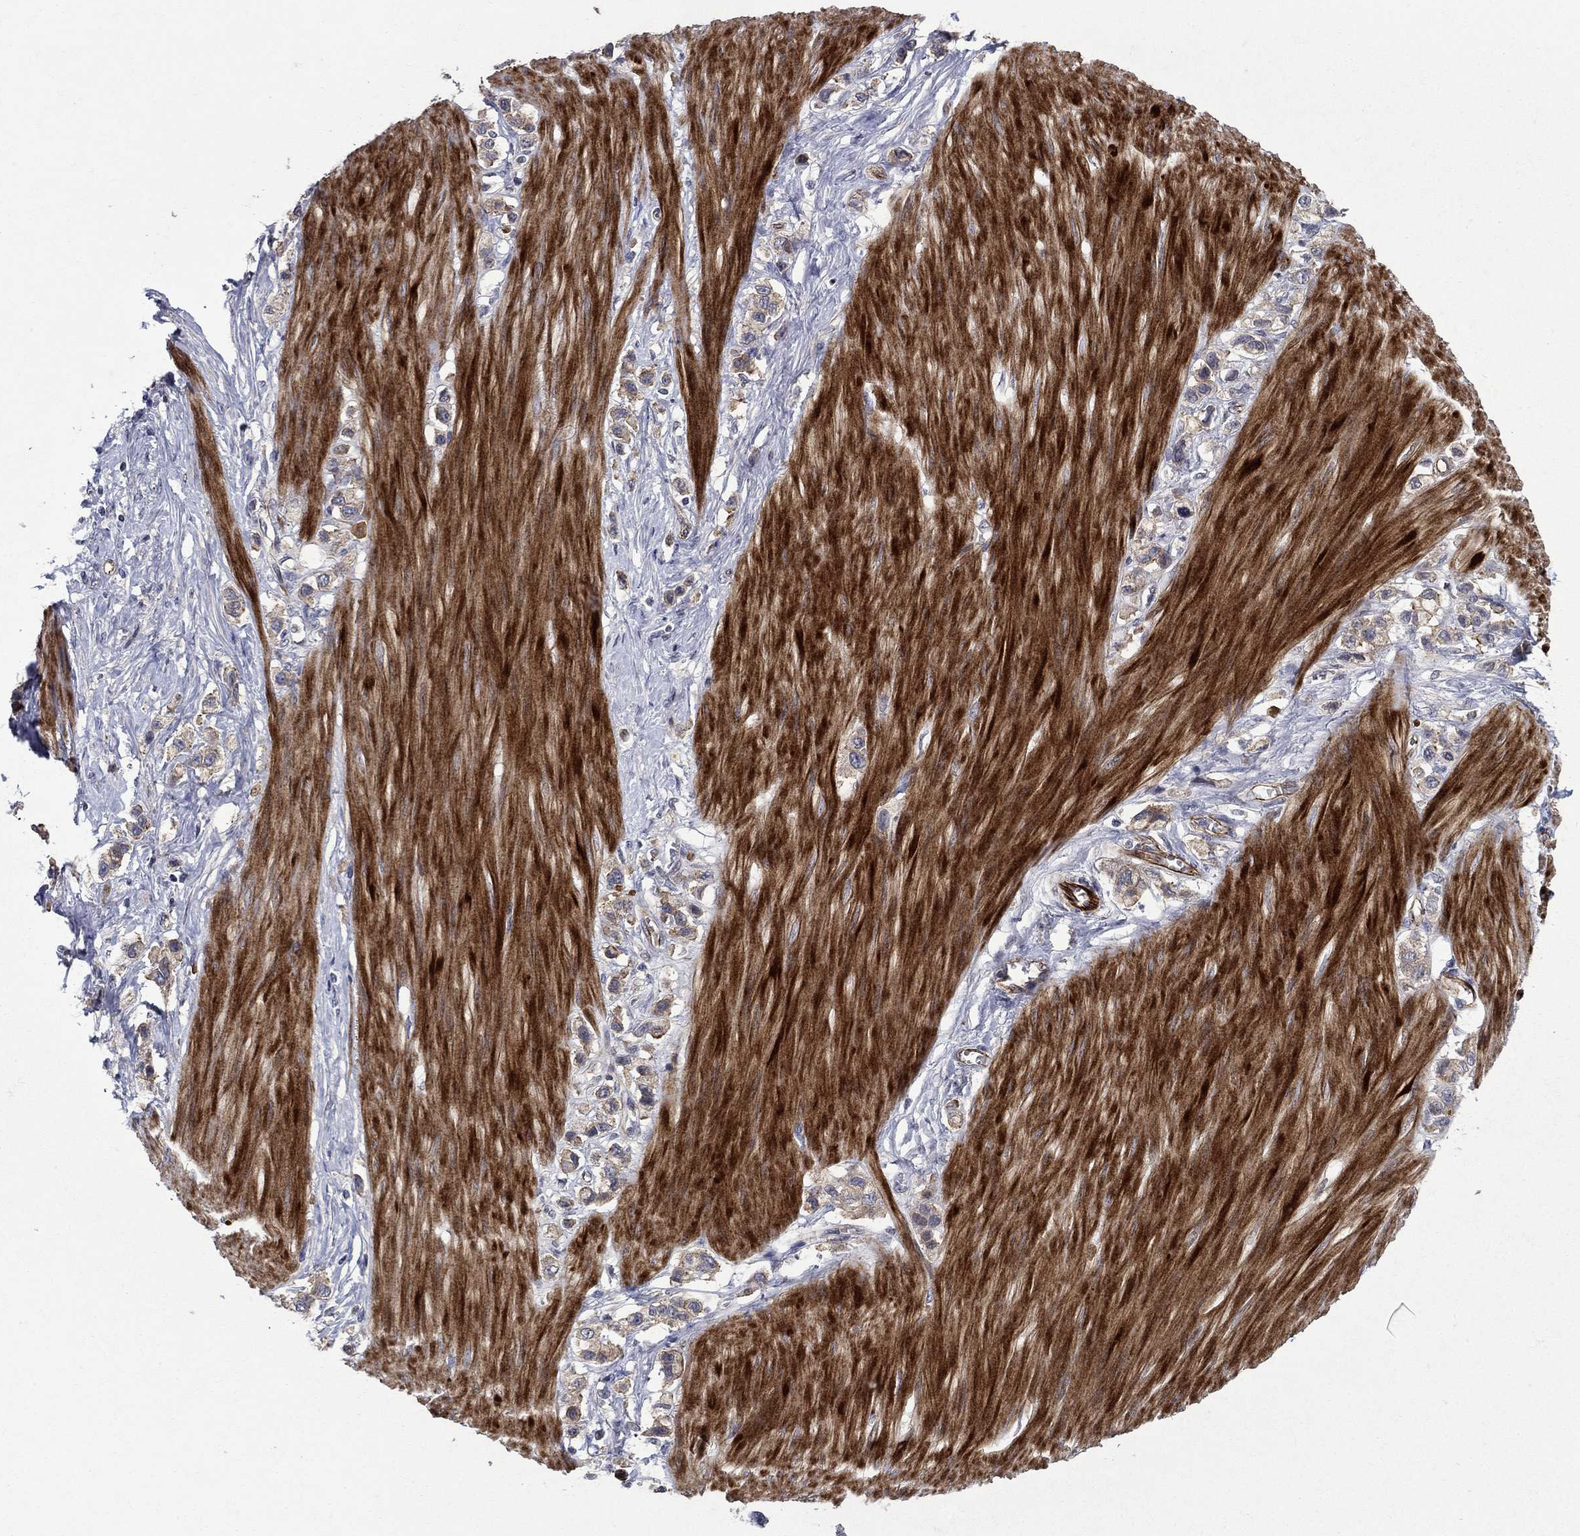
{"staining": {"intensity": "moderate", "quantity": "25%-75%", "location": "cytoplasmic/membranous"}, "tissue": "stomach cancer", "cell_type": "Tumor cells", "image_type": "cancer", "snomed": [{"axis": "morphology", "description": "Normal tissue, NOS"}, {"axis": "morphology", "description": "Adenocarcinoma, NOS"}, {"axis": "morphology", "description": "Adenocarcinoma, High grade"}, {"axis": "topography", "description": "Stomach, upper"}, {"axis": "topography", "description": "Stomach"}], "caption": "The histopathology image shows immunohistochemical staining of stomach cancer. There is moderate cytoplasmic/membranous expression is seen in about 25%-75% of tumor cells.", "gene": "SLC7A1", "patient": {"sex": "female", "age": 65}}